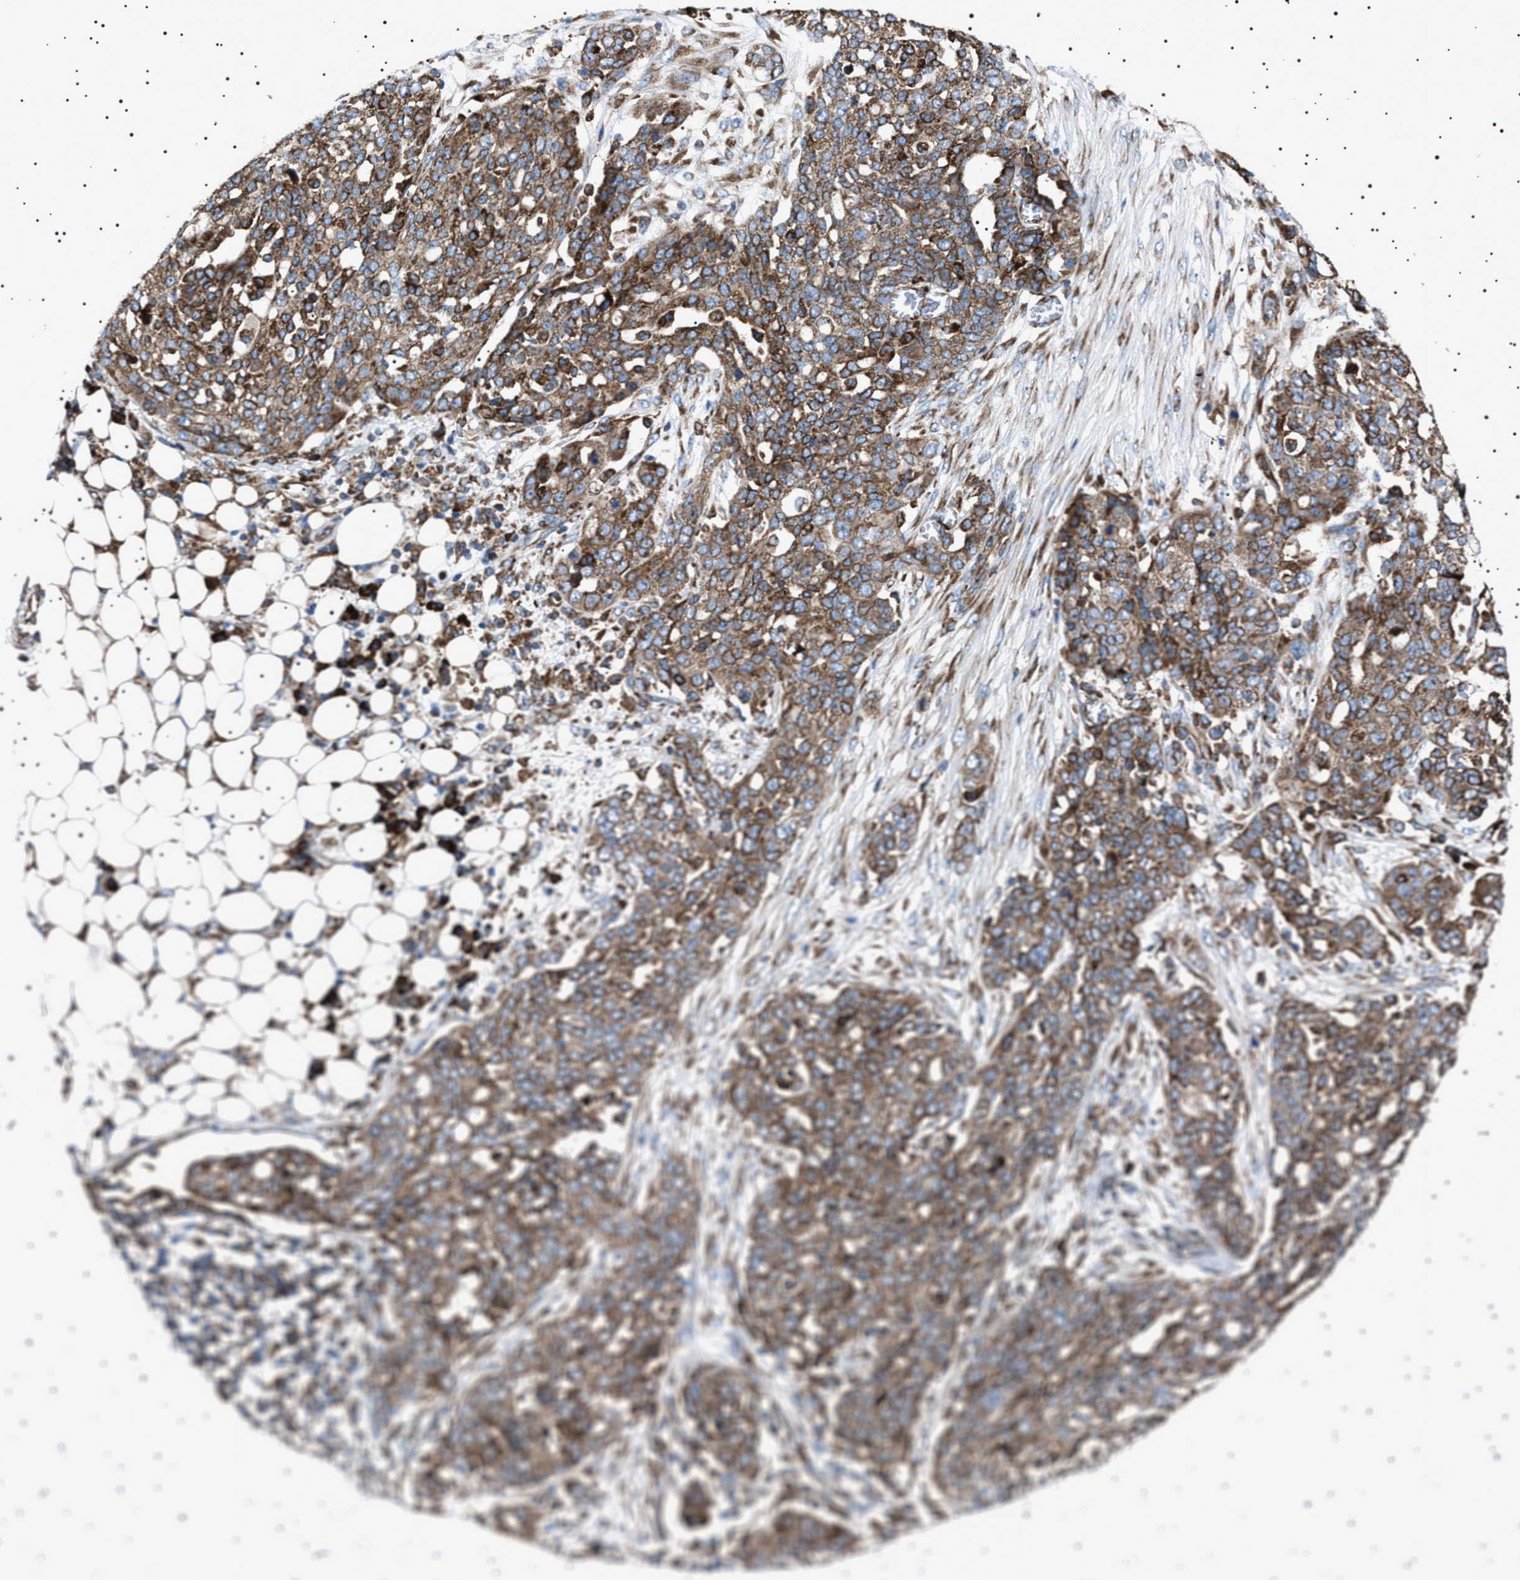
{"staining": {"intensity": "moderate", "quantity": ">75%", "location": "cytoplasmic/membranous"}, "tissue": "ovarian cancer", "cell_type": "Tumor cells", "image_type": "cancer", "snomed": [{"axis": "morphology", "description": "Cystadenocarcinoma, serous, NOS"}, {"axis": "topography", "description": "Soft tissue"}, {"axis": "topography", "description": "Ovary"}], "caption": "This micrograph exhibits serous cystadenocarcinoma (ovarian) stained with IHC to label a protein in brown. The cytoplasmic/membranous of tumor cells show moderate positivity for the protein. Nuclei are counter-stained blue.", "gene": "TOP1MT", "patient": {"sex": "female", "age": 57}}